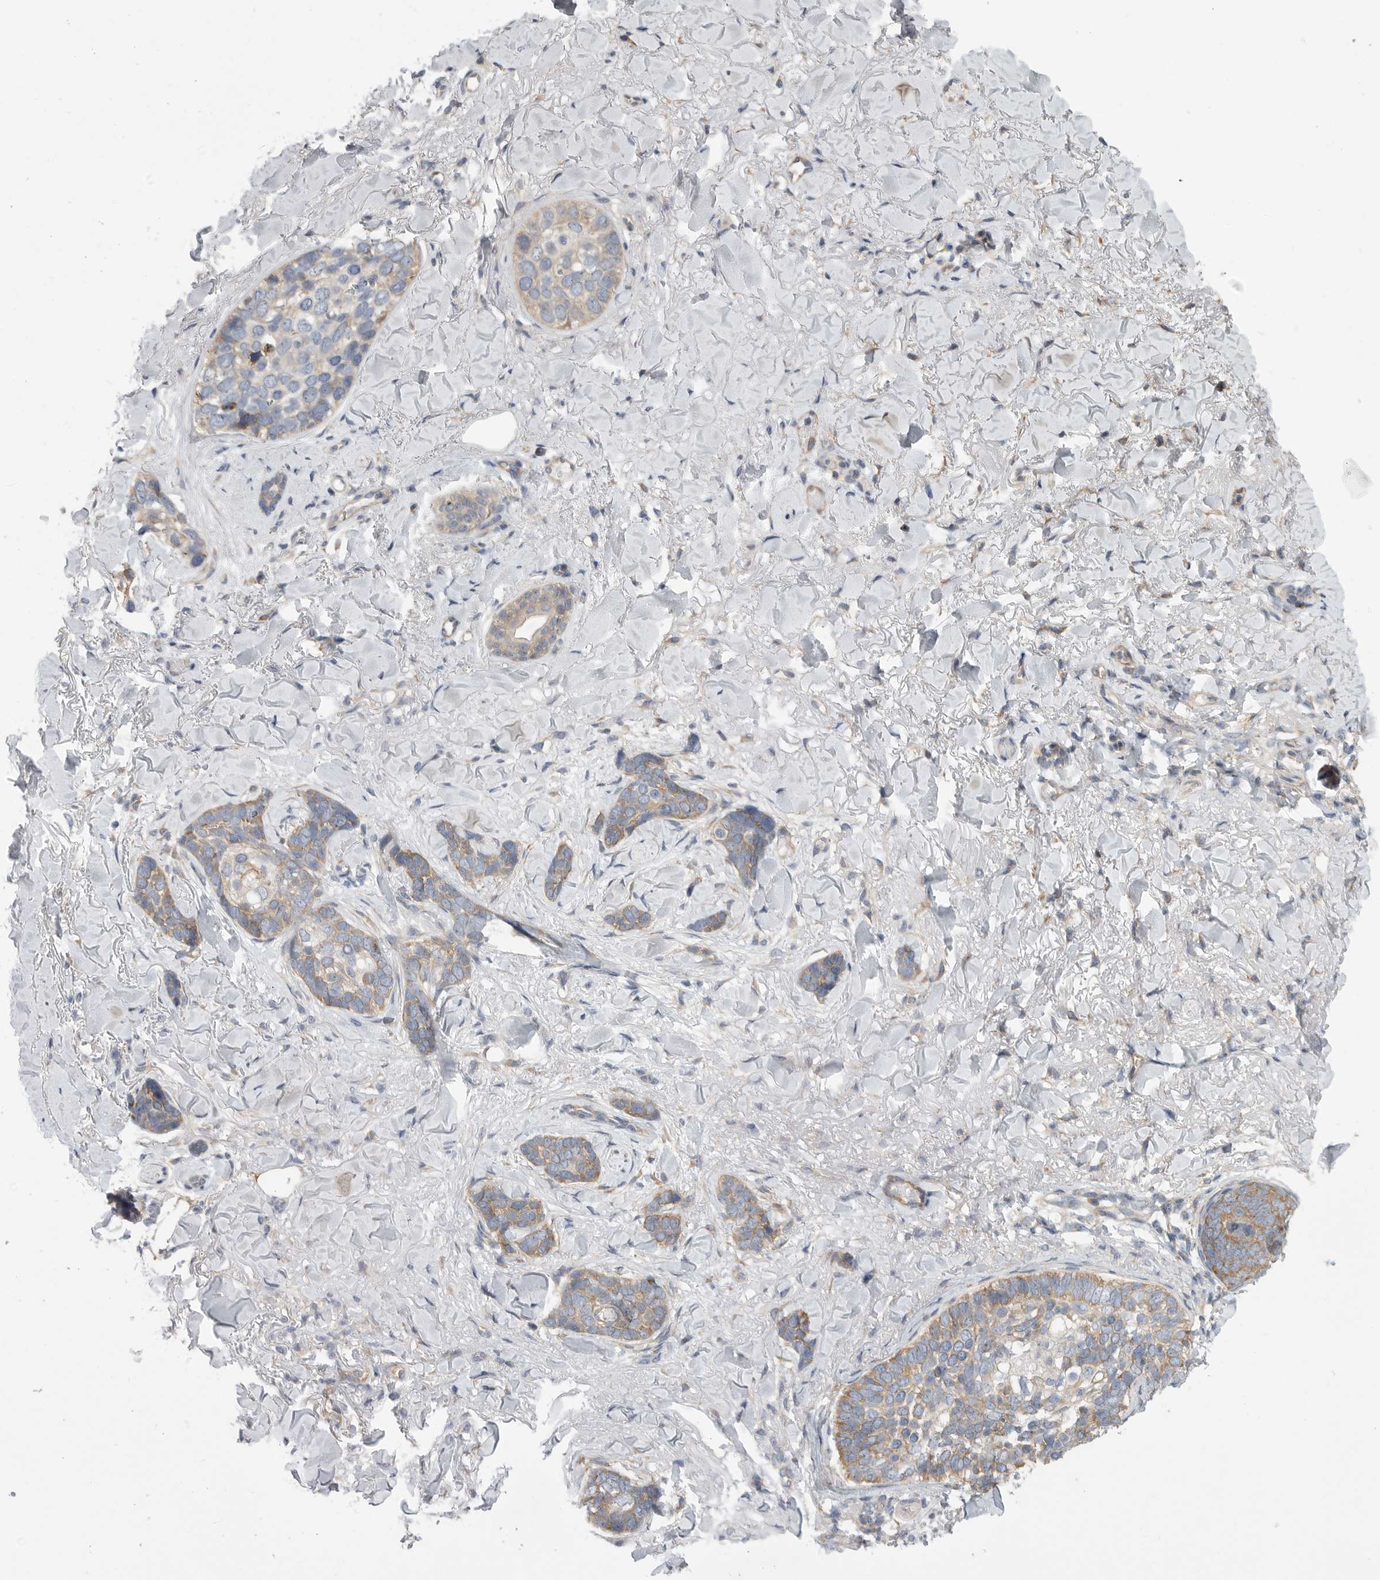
{"staining": {"intensity": "moderate", "quantity": ">75%", "location": "cytoplasmic/membranous"}, "tissue": "skin cancer", "cell_type": "Tumor cells", "image_type": "cancer", "snomed": [{"axis": "morphology", "description": "Basal cell carcinoma"}, {"axis": "topography", "description": "Skin"}], "caption": "A micrograph showing moderate cytoplasmic/membranous staining in approximately >75% of tumor cells in basal cell carcinoma (skin), as visualized by brown immunohistochemical staining.", "gene": "FBXO43", "patient": {"sex": "female", "age": 82}}